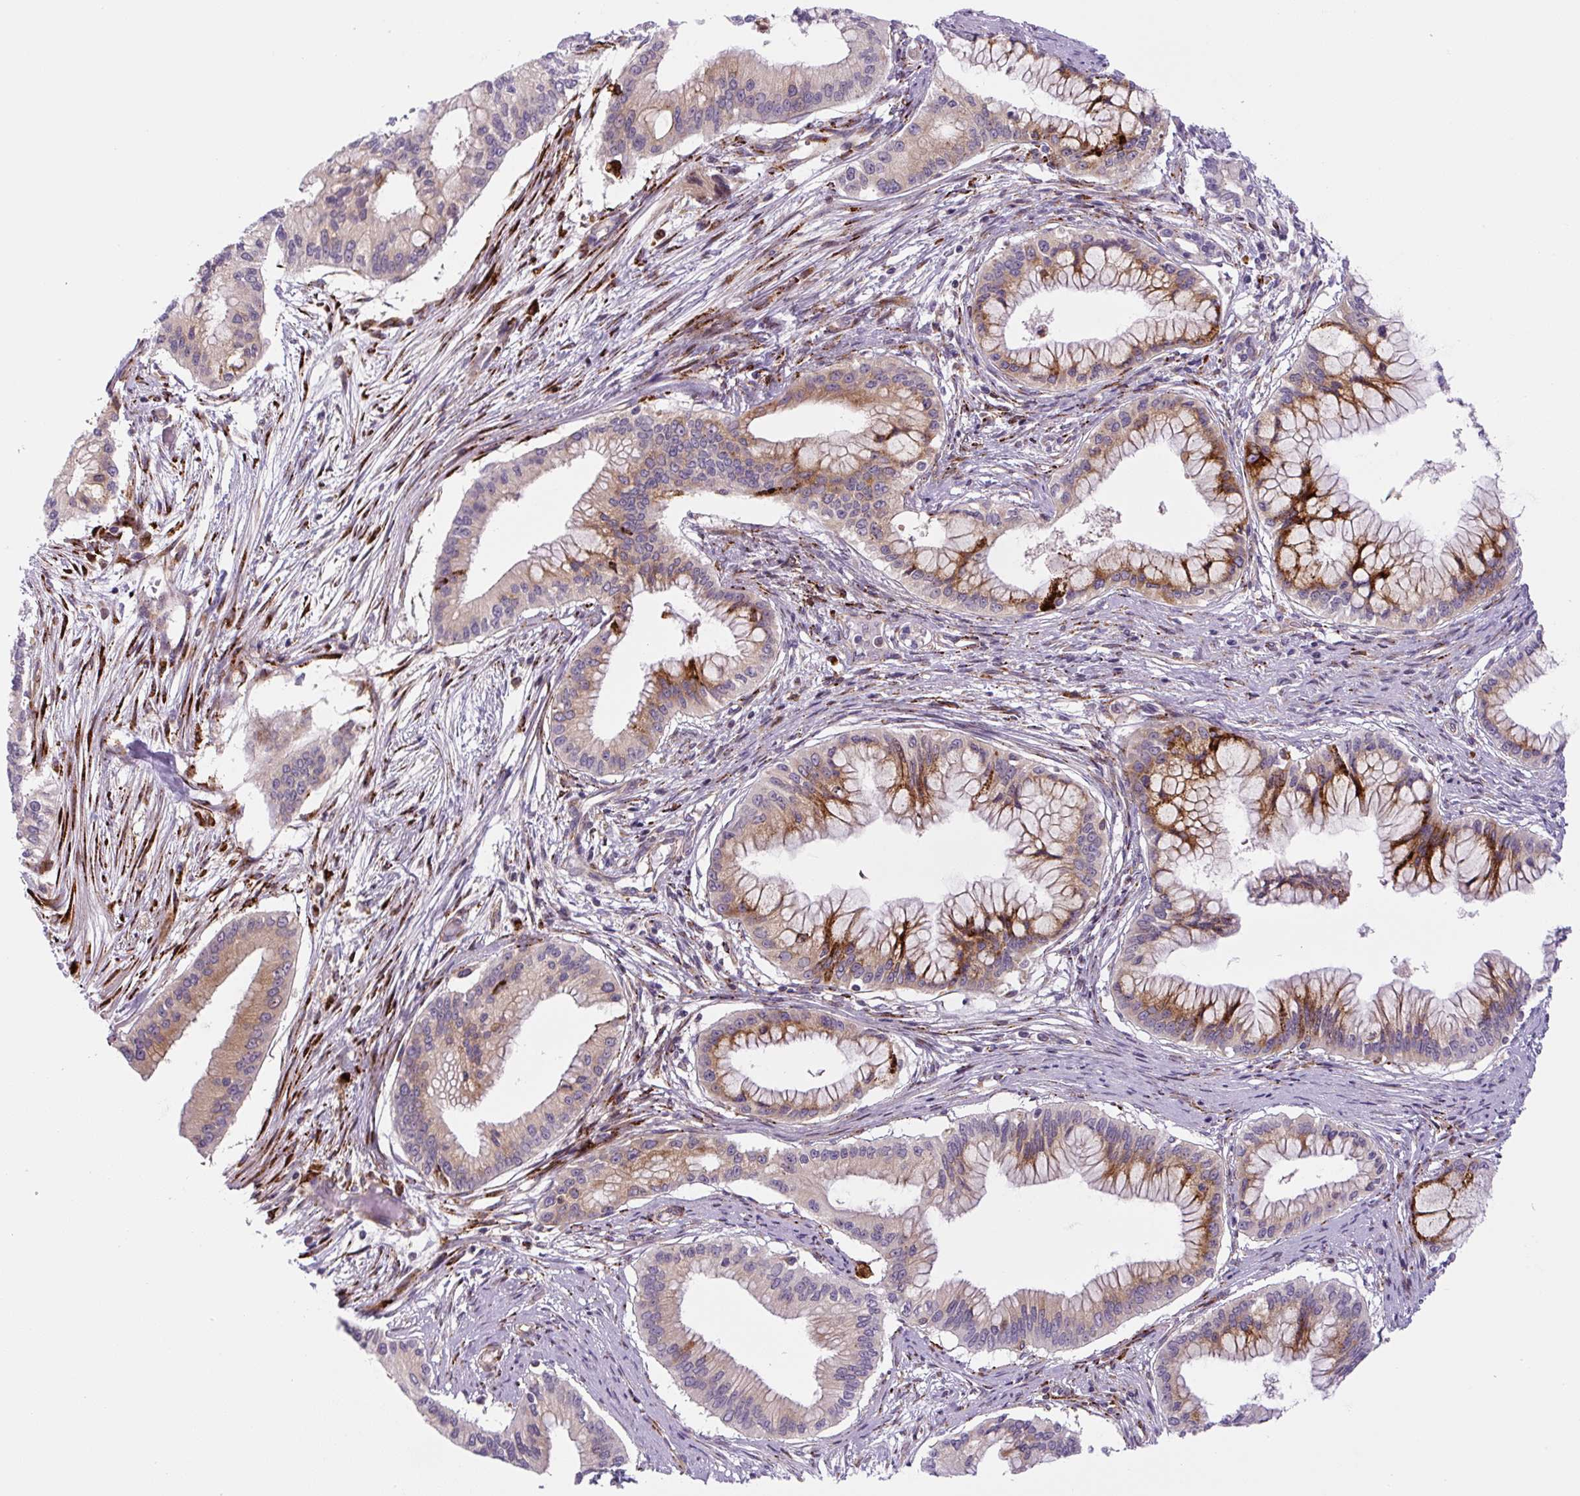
{"staining": {"intensity": "moderate", "quantity": "25%-75%", "location": "cytoplasmic/membranous"}, "tissue": "pancreatic cancer", "cell_type": "Tumor cells", "image_type": "cancer", "snomed": [{"axis": "morphology", "description": "Adenocarcinoma, NOS"}, {"axis": "topography", "description": "Pancreas"}], "caption": "Tumor cells demonstrate medium levels of moderate cytoplasmic/membranous expression in approximately 25%-75% of cells in pancreatic cancer (adenocarcinoma).", "gene": "DISP3", "patient": {"sex": "male", "age": 46}}